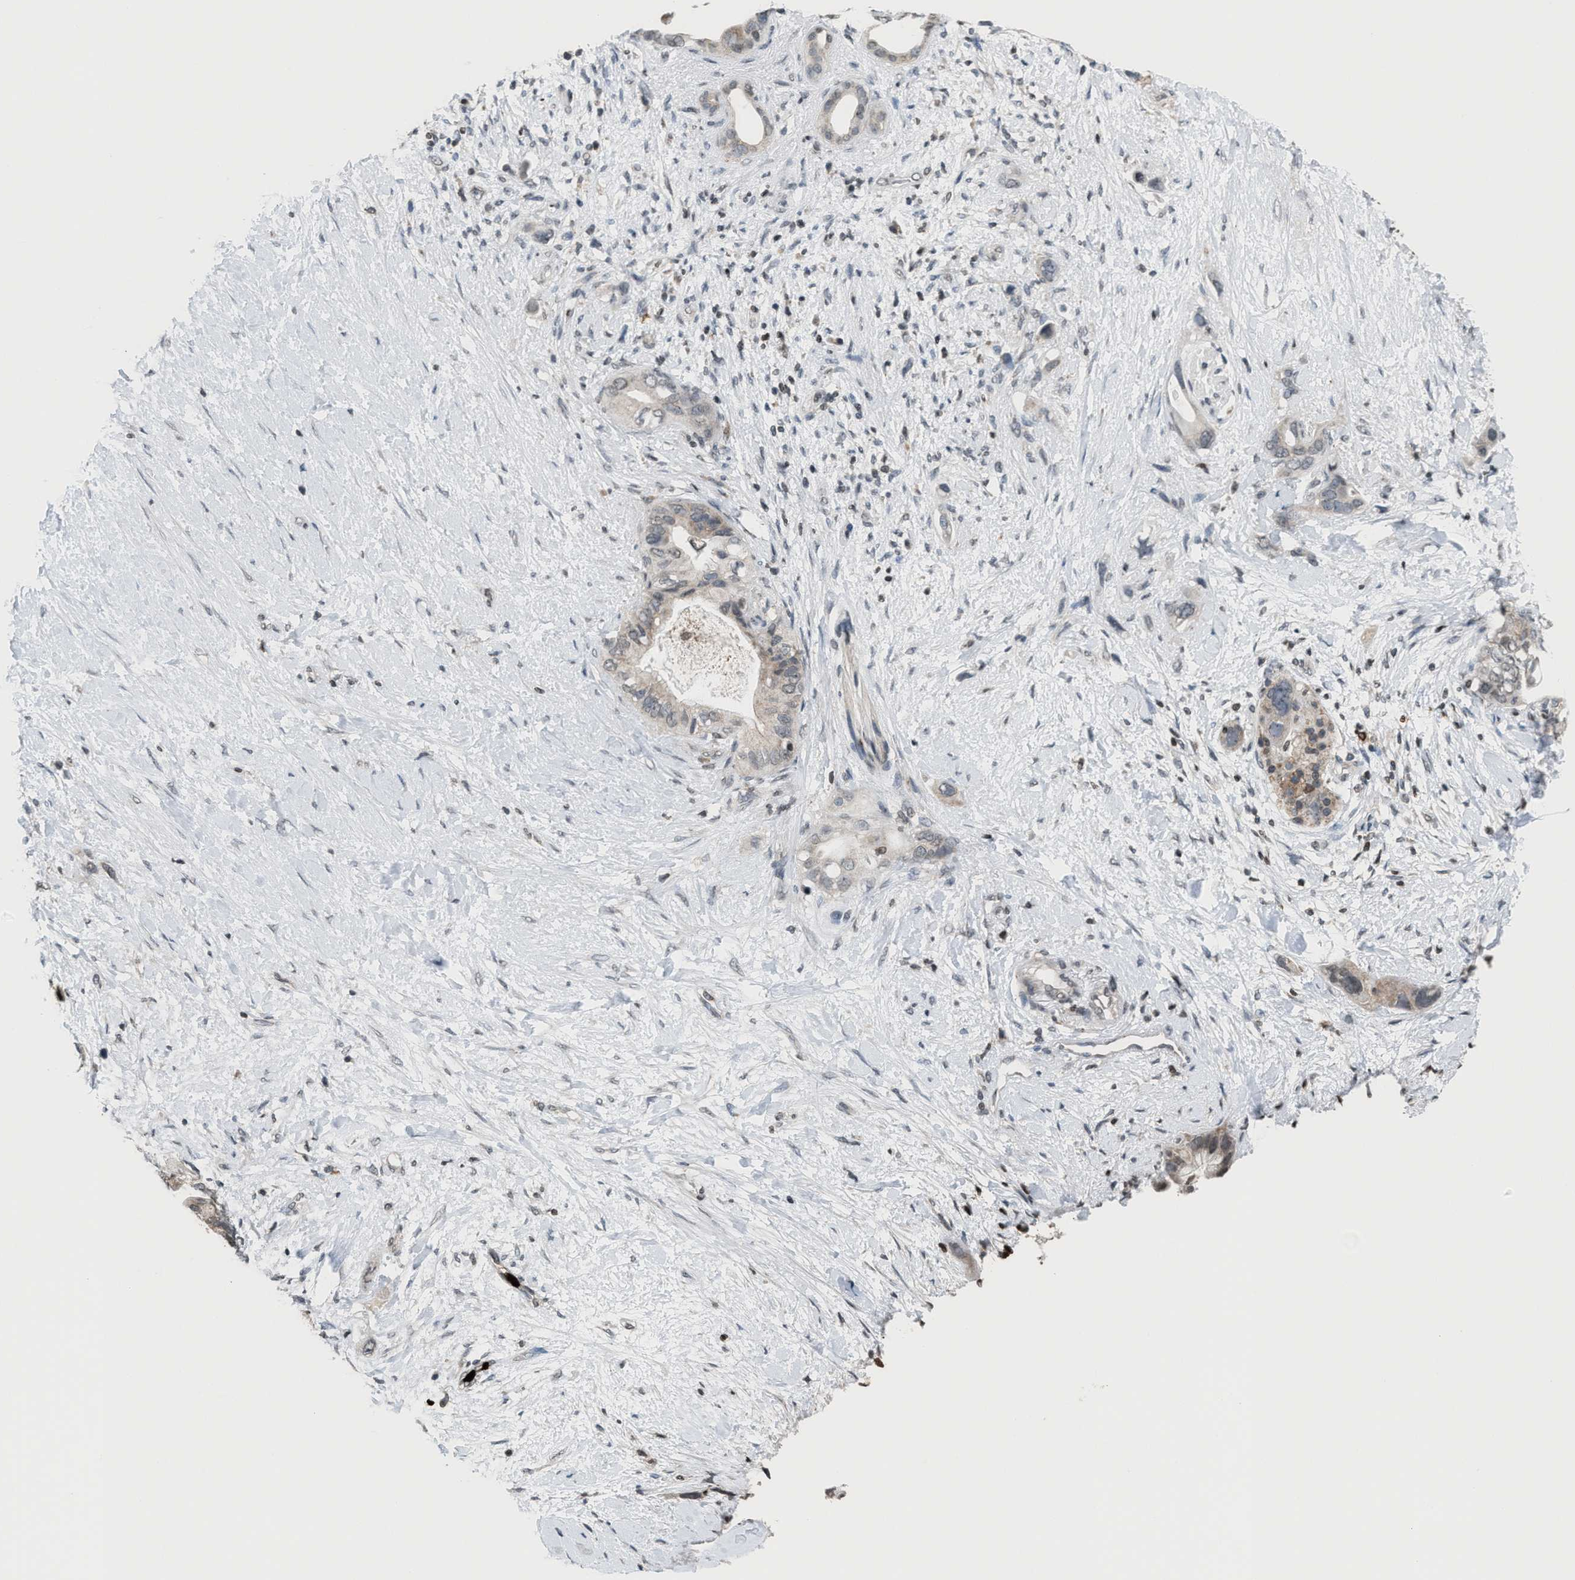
{"staining": {"intensity": "weak", "quantity": "<25%", "location": "cytoplasmic/membranous"}, "tissue": "pancreatic cancer", "cell_type": "Tumor cells", "image_type": "cancer", "snomed": [{"axis": "morphology", "description": "Adenocarcinoma, NOS"}, {"axis": "topography", "description": "Pancreas"}], "caption": "A micrograph of pancreatic cancer stained for a protein shows no brown staining in tumor cells. (Brightfield microscopy of DAB (3,3'-diaminobenzidine) IHC at high magnification).", "gene": "PRUNE2", "patient": {"sex": "female", "age": 56}}